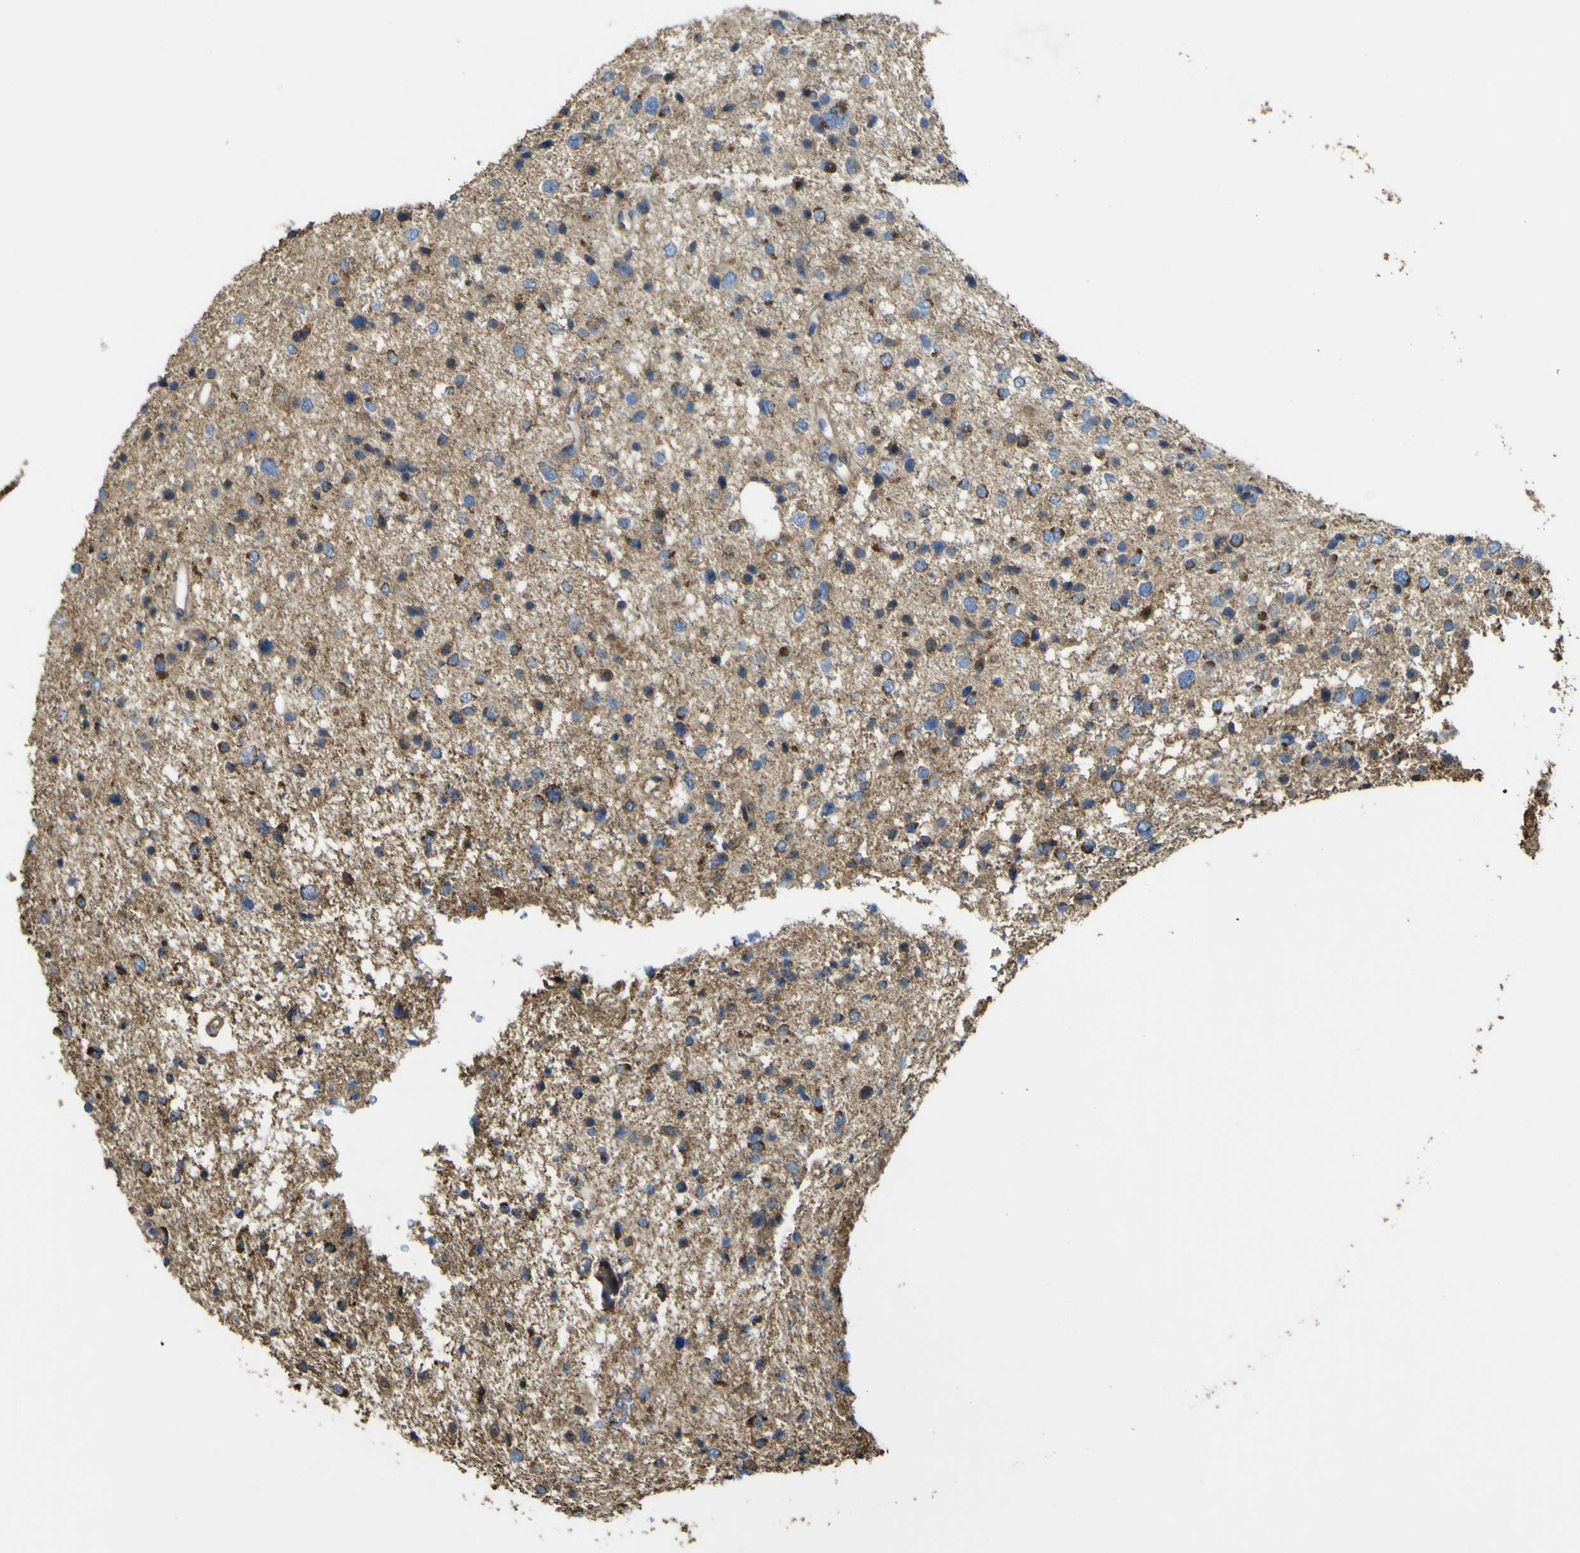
{"staining": {"intensity": "weak", "quantity": "<25%", "location": "cytoplasmic/membranous"}, "tissue": "glioma", "cell_type": "Tumor cells", "image_type": "cancer", "snomed": [{"axis": "morphology", "description": "Glioma, malignant, Low grade"}, {"axis": "topography", "description": "Brain"}], "caption": "Immunohistochemistry of malignant low-grade glioma reveals no positivity in tumor cells.", "gene": "ACSL3", "patient": {"sex": "female", "age": 37}}